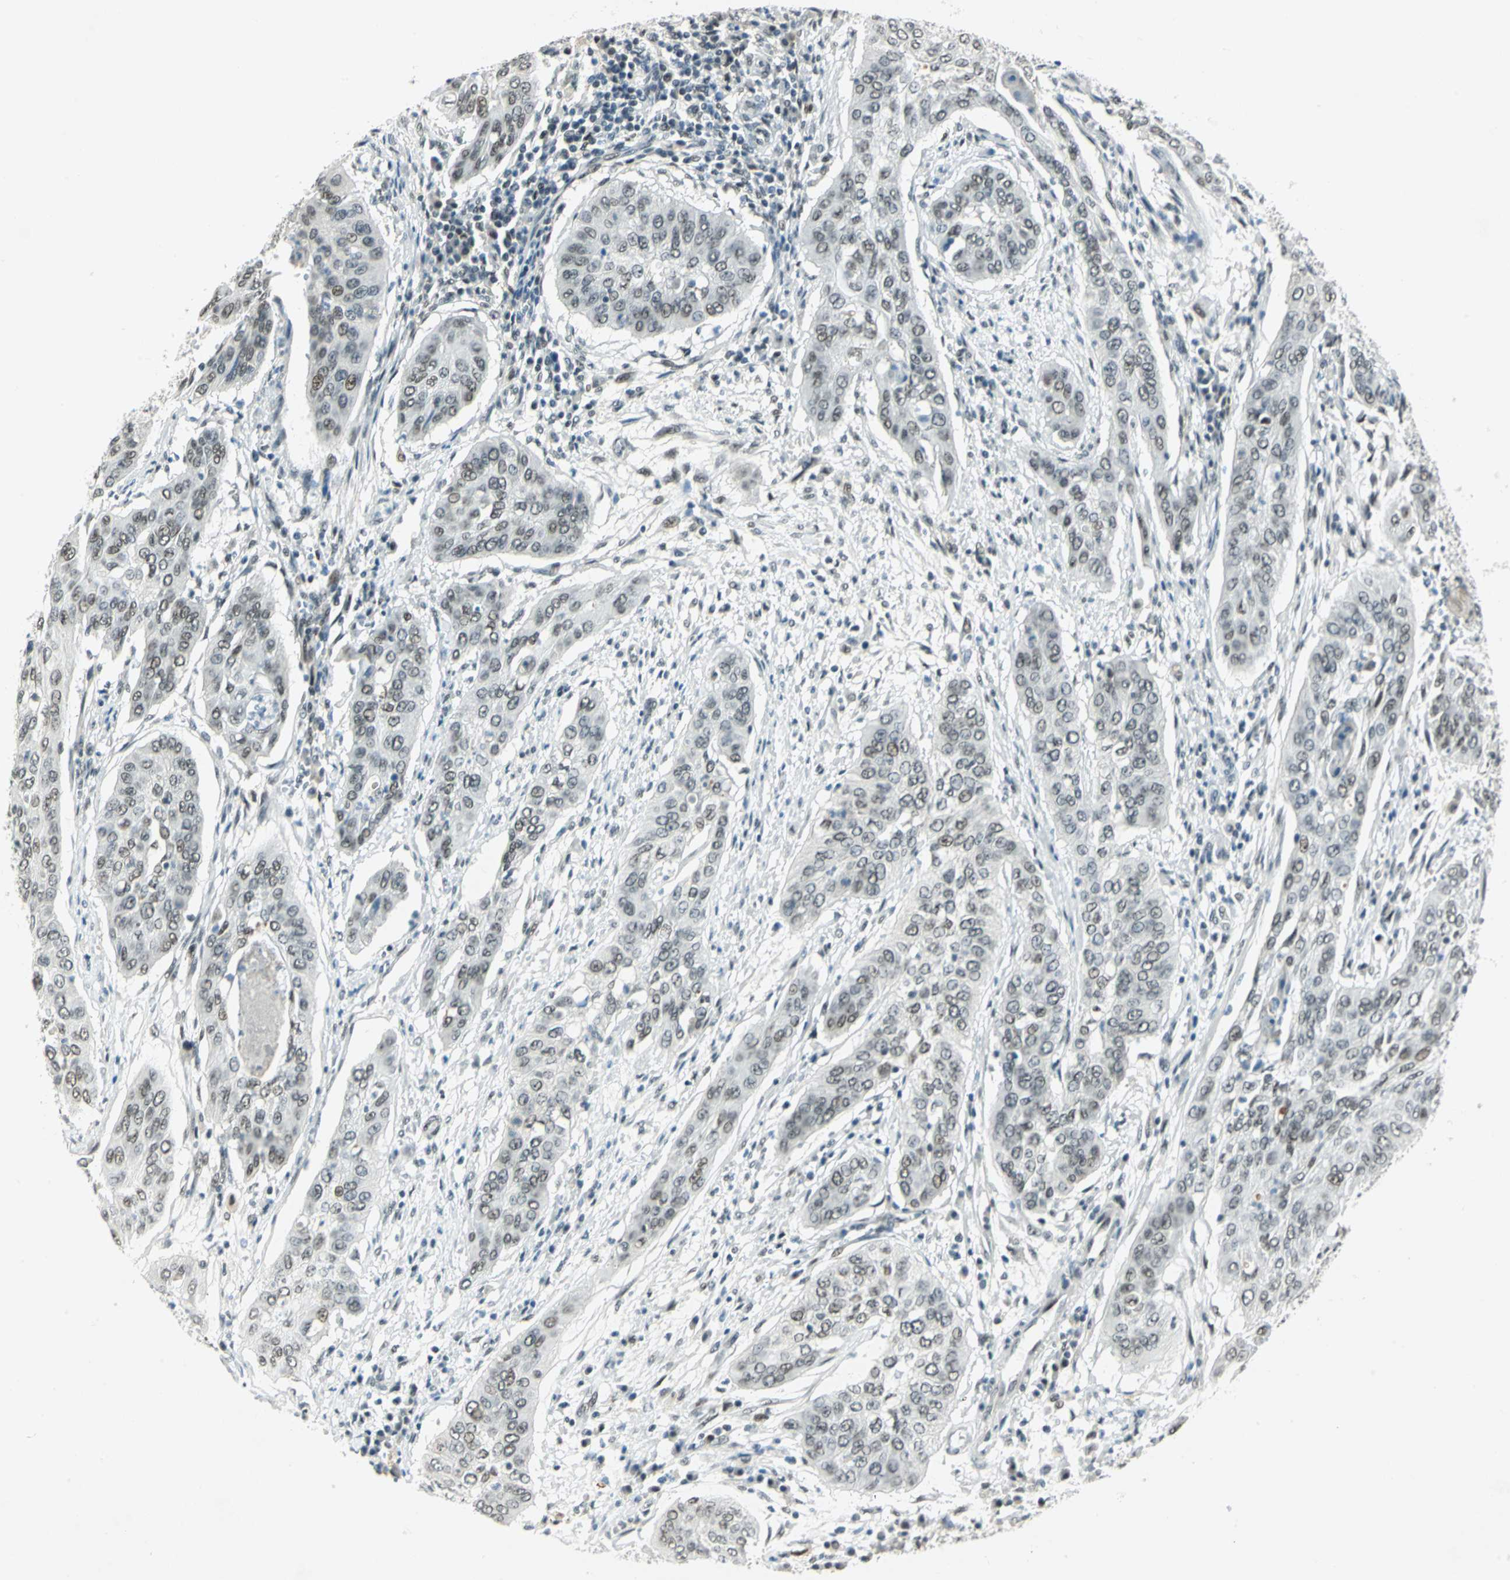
{"staining": {"intensity": "weak", "quantity": "<25%", "location": "nuclear"}, "tissue": "cervical cancer", "cell_type": "Tumor cells", "image_type": "cancer", "snomed": [{"axis": "morphology", "description": "Squamous cell carcinoma, NOS"}, {"axis": "topography", "description": "Cervix"}], "caption": "Immunohistochemistry photomicrograph of human cervical cancer stained for a protein (brown), which reveals no positivity in tumor cells.", "gene": "MTMR10", "patient": {"sex": "female", "age": 39}}